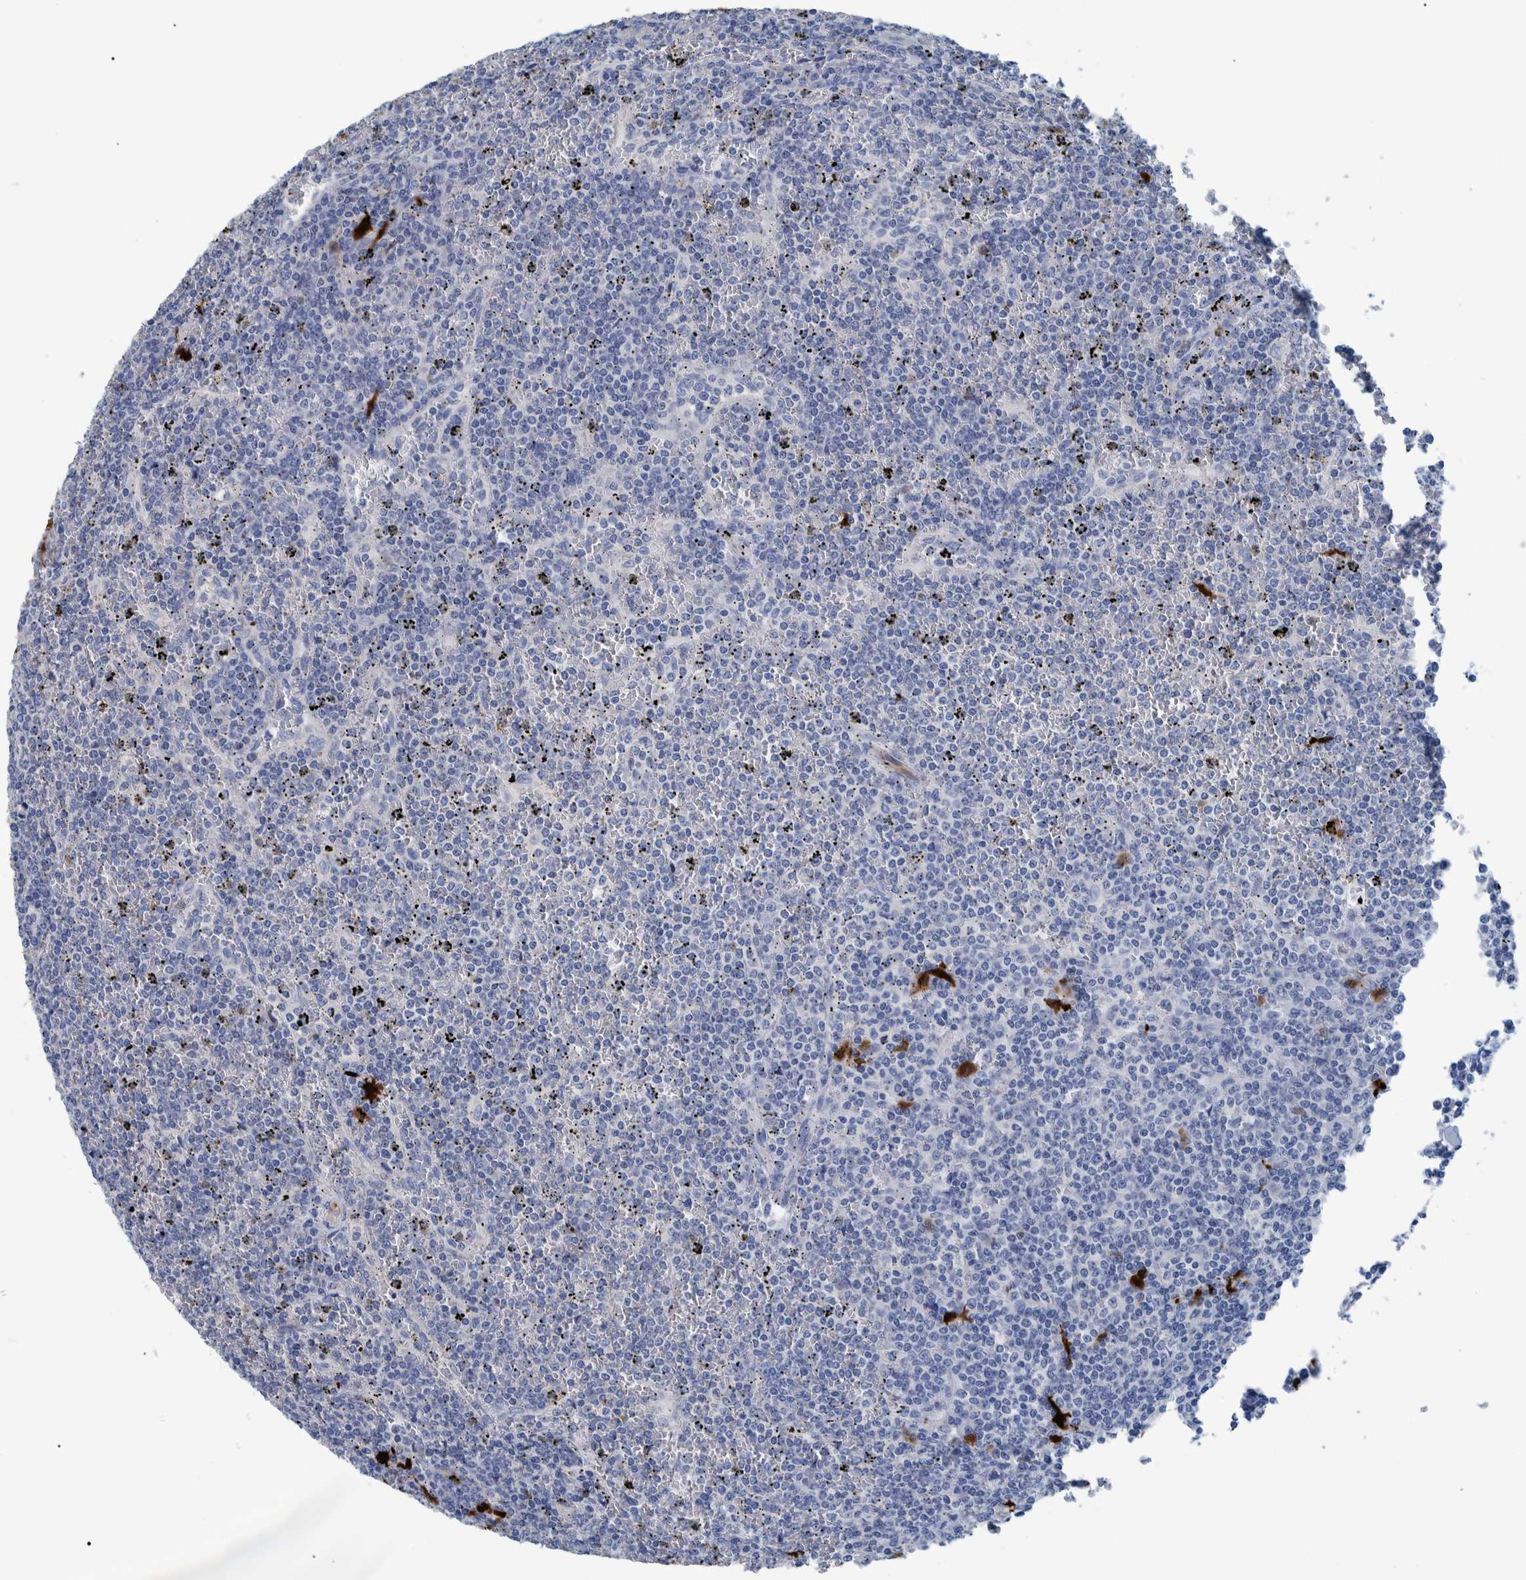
{"staining": {"intensity": "negative", "quantity": "none", "location": "none"}, "tissue": "lymphoma", "cell_type": "Tumor cells", "image_type": "cancer", "snomed": [{"axis": "morphology", "description": "Malignant lymphoma, non-Hodgkin's type, Low grade"}, {"axis": "topography", "description": "Spleen"}], "caption": "The immunohistochemistry (IHC) photomicrograph has no significant positivity in tumor cells of malignant lymphoma, non-Hodgkin's type (low-grade) tissue.", "gene": "IDO1", "patient": {"sex": "female", "age": 19}}